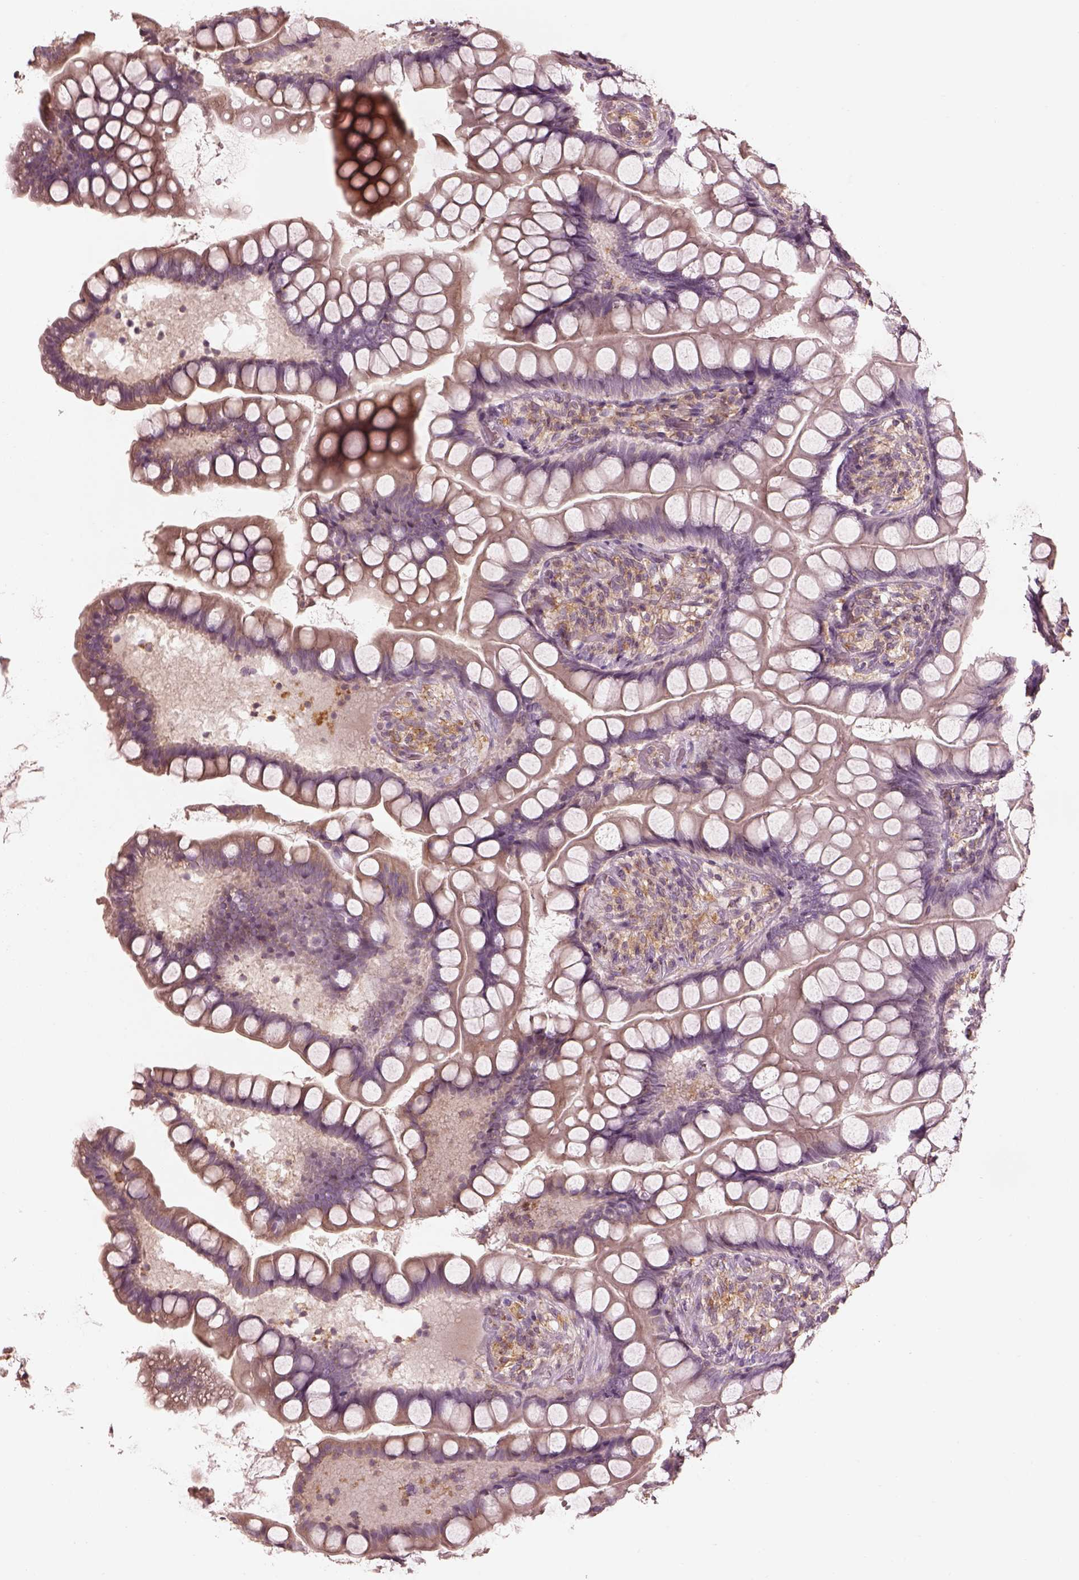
{"staining": {"intensity": "negative", "quantity": "none", "location": "none"}, "tissue": "small intestine", "cell_type": "Glandular cells", "image_type": "normal", "snomed": [{"axis": "morphology", "description": "Normal tissue, NOS"}, {"axis": "topography", "description": "Small intestine"}], "caption": "Glandular cells are negative for brown protein staining in unremarkable small intestine. (Brightfield microscopy of DAB (3,3'-diaminobenzidine) immunohistochemistry at high magnification).", "gene": "PRKACG", "patient": {"sex": "male", "age": 70}}